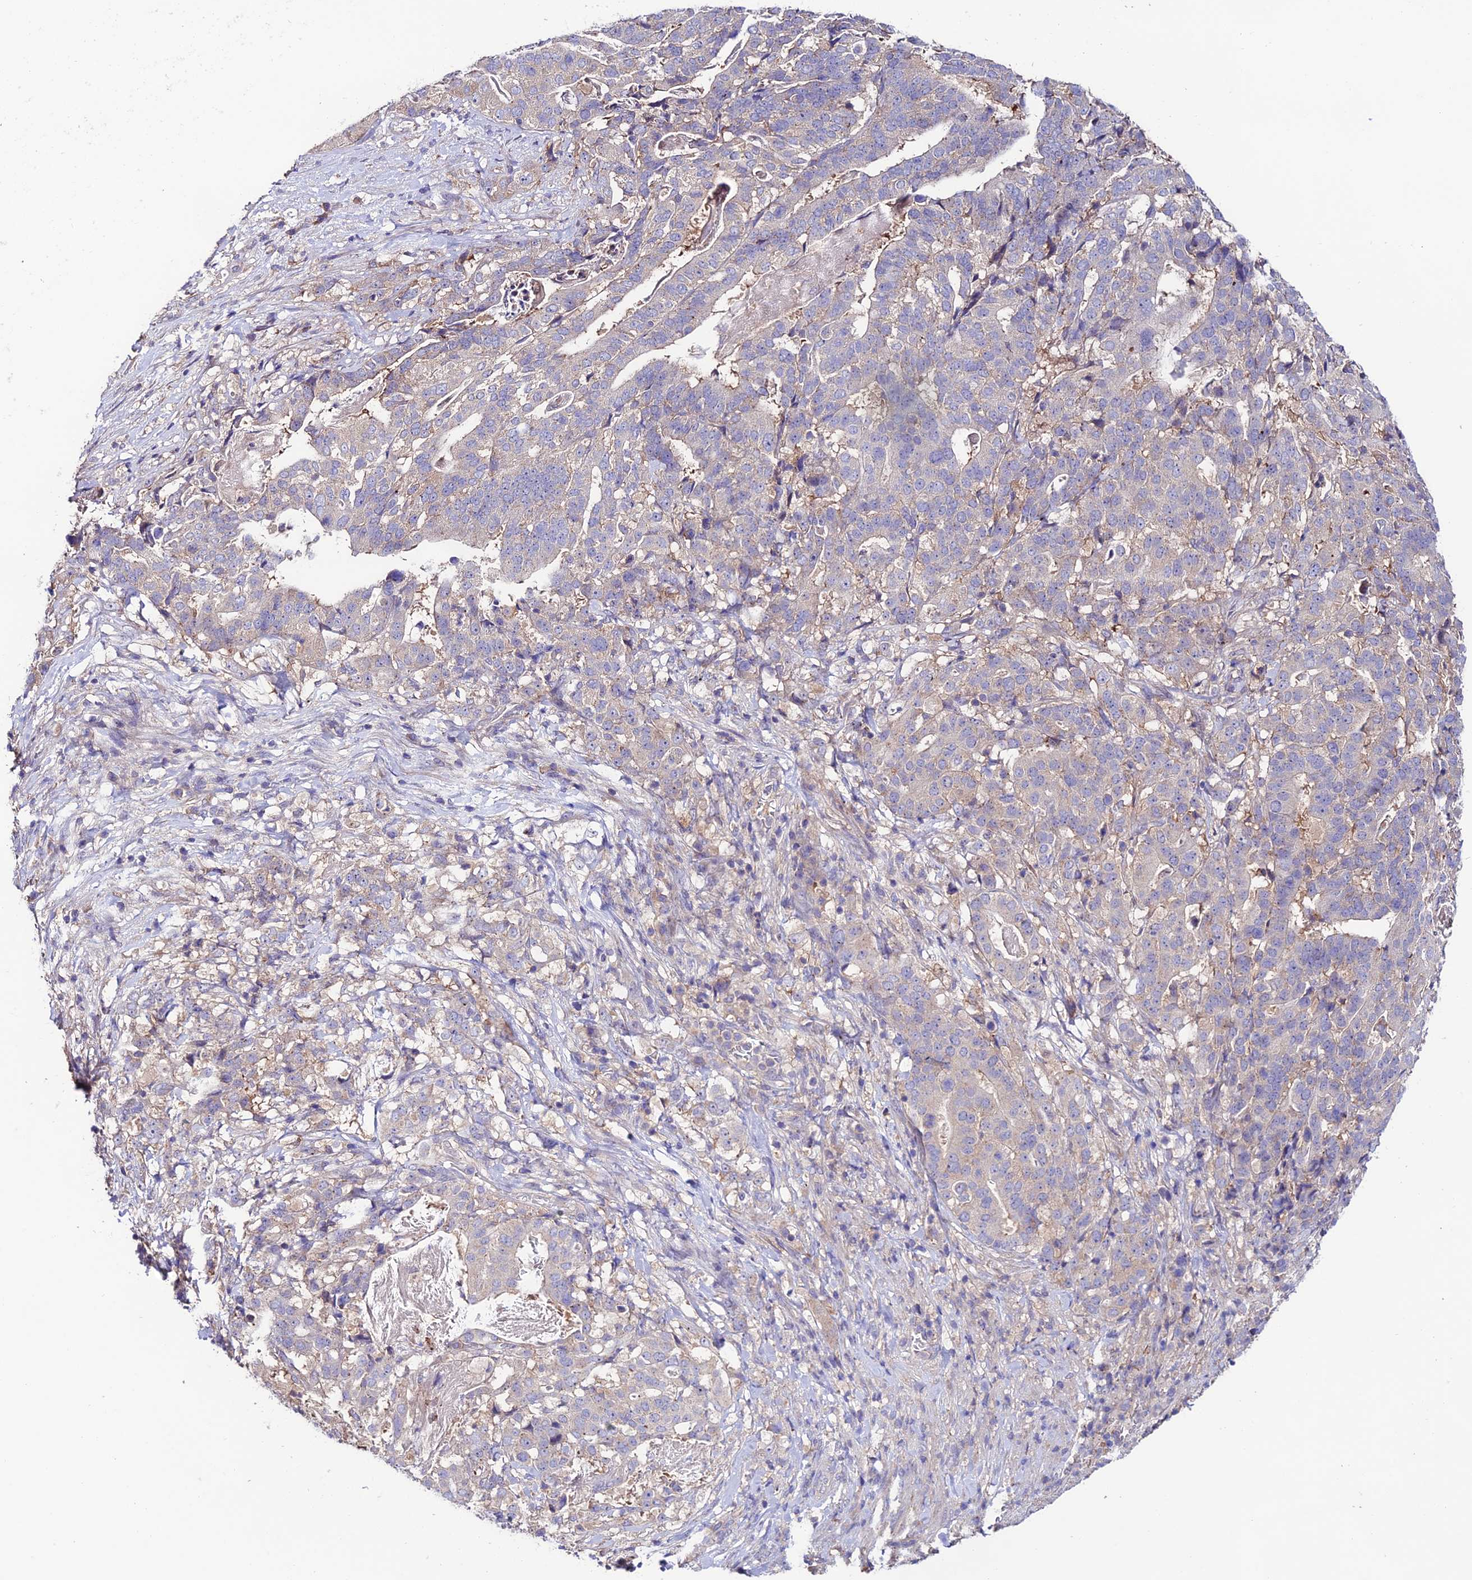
{"staining": {"intensity": "negative", "quantity": "none", "location": "none"}, "tissue": "stomach cancer", "cell_type": "Tumor cells", "image_type": "cancer", "snomed": [{"axis": "morphology", "description": "Adenocarcinoma, NOS"}, {"axis": "topography", "description": "Stomach"}], "caption": "Immunohistochemistry photomicrograph of human stomach adenocarcinoma stained for a protein (brown), which displays no positivity in tumor cells.", "gene": "BRME1", "patient": {"sex": "male", "age": 48}}